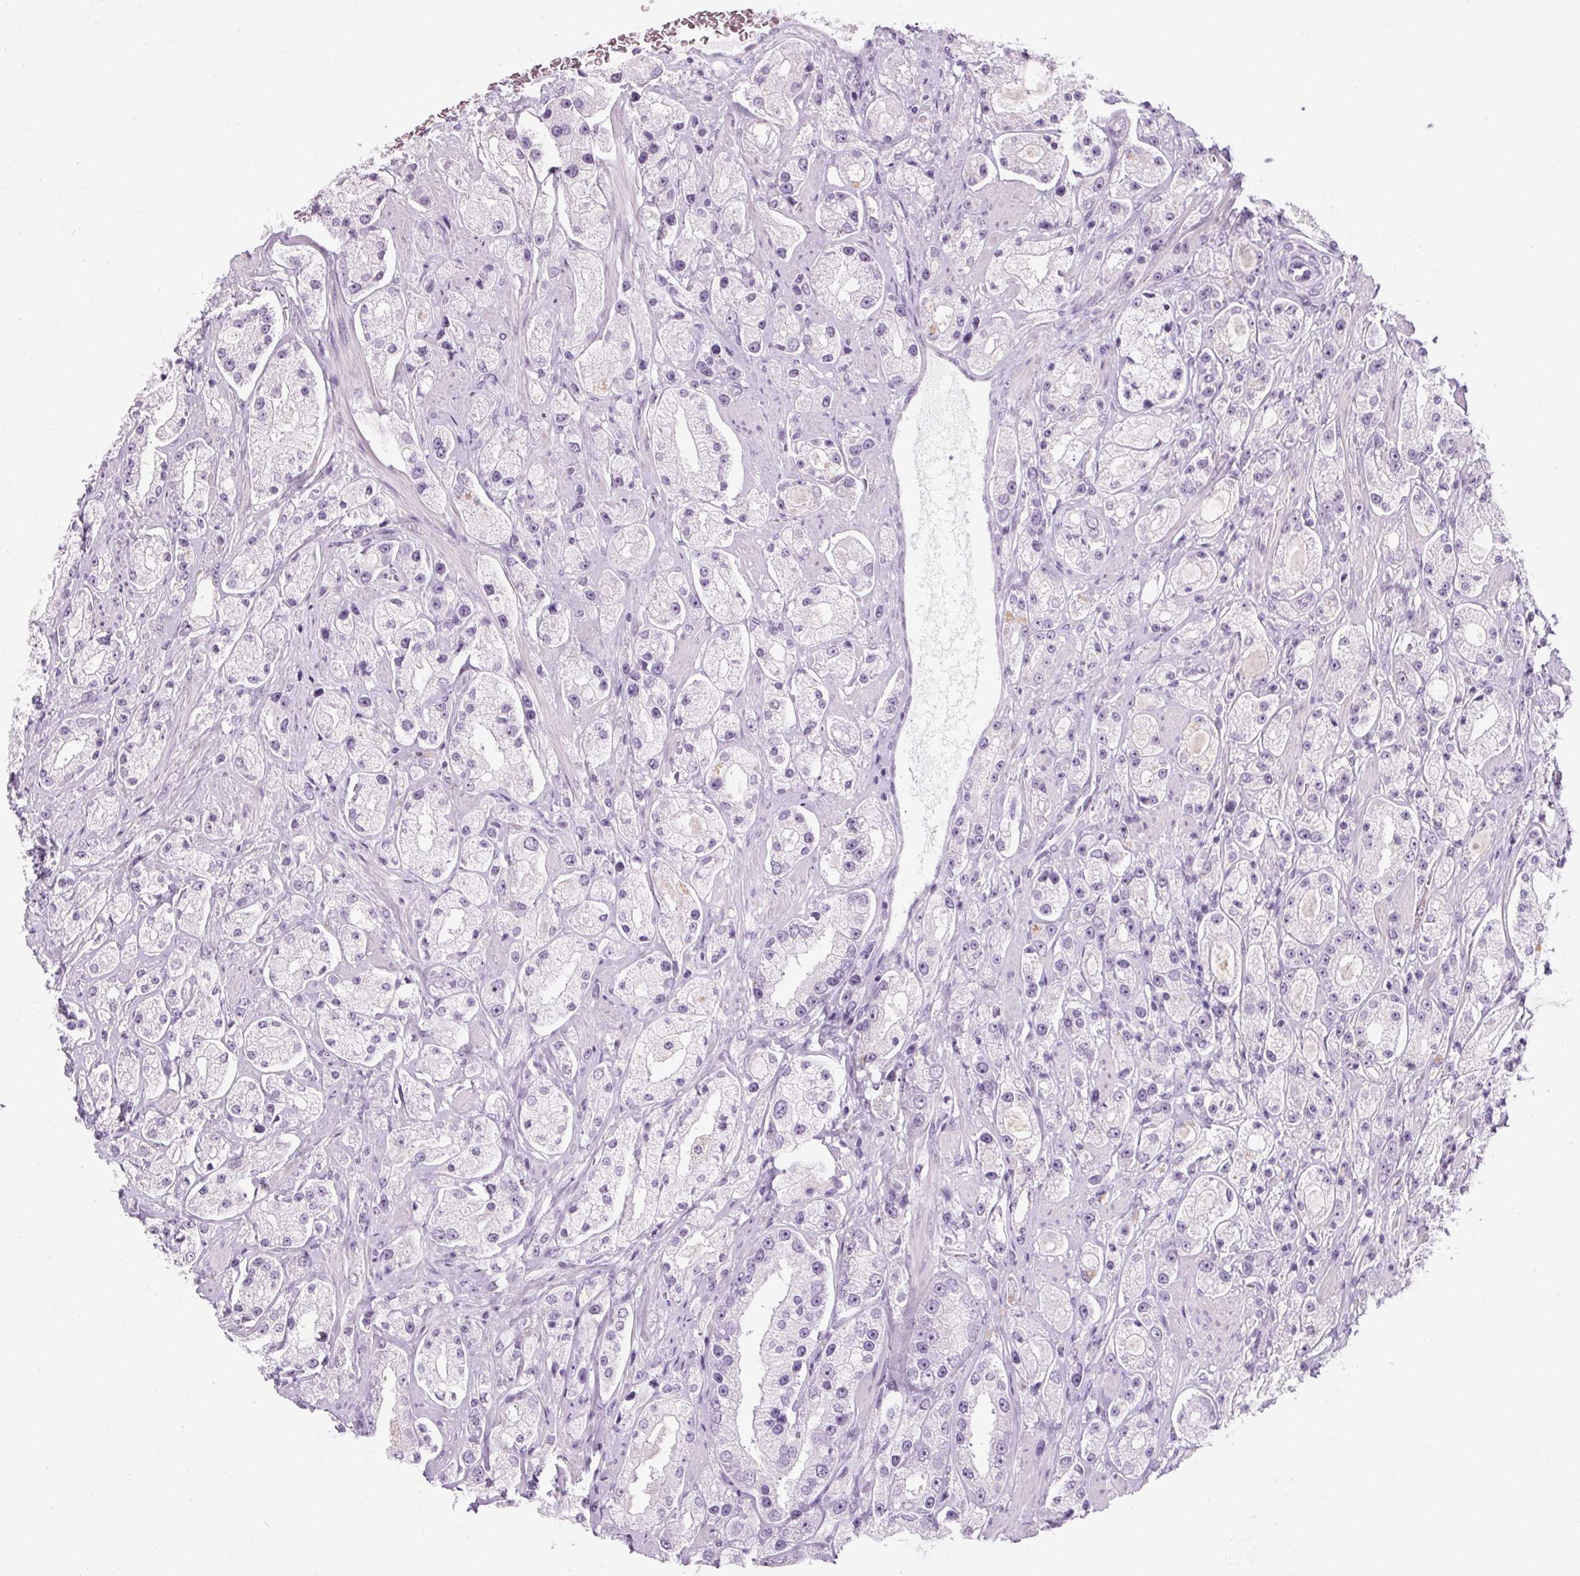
{"staining": {"intensity": "negative", "quantity": "none", "location": "none"}, "tissue": "prostate cancer", "cell_type": "Tumor cells", "image_type": "cancer", "snomed": [{"axis": "morphology", "description": "Adenocarcinoma, High grade"}, {"axis": "topography", "description": "Prostate"}], "caption": "Immunohistochemistry micrograph of high-grade adenocarcinoma (prostate) stained for a protein (brown), which displays no positivity in tumor cells.", "gene": "RPTN", "patient": {"sex": "male", "age": 67}}